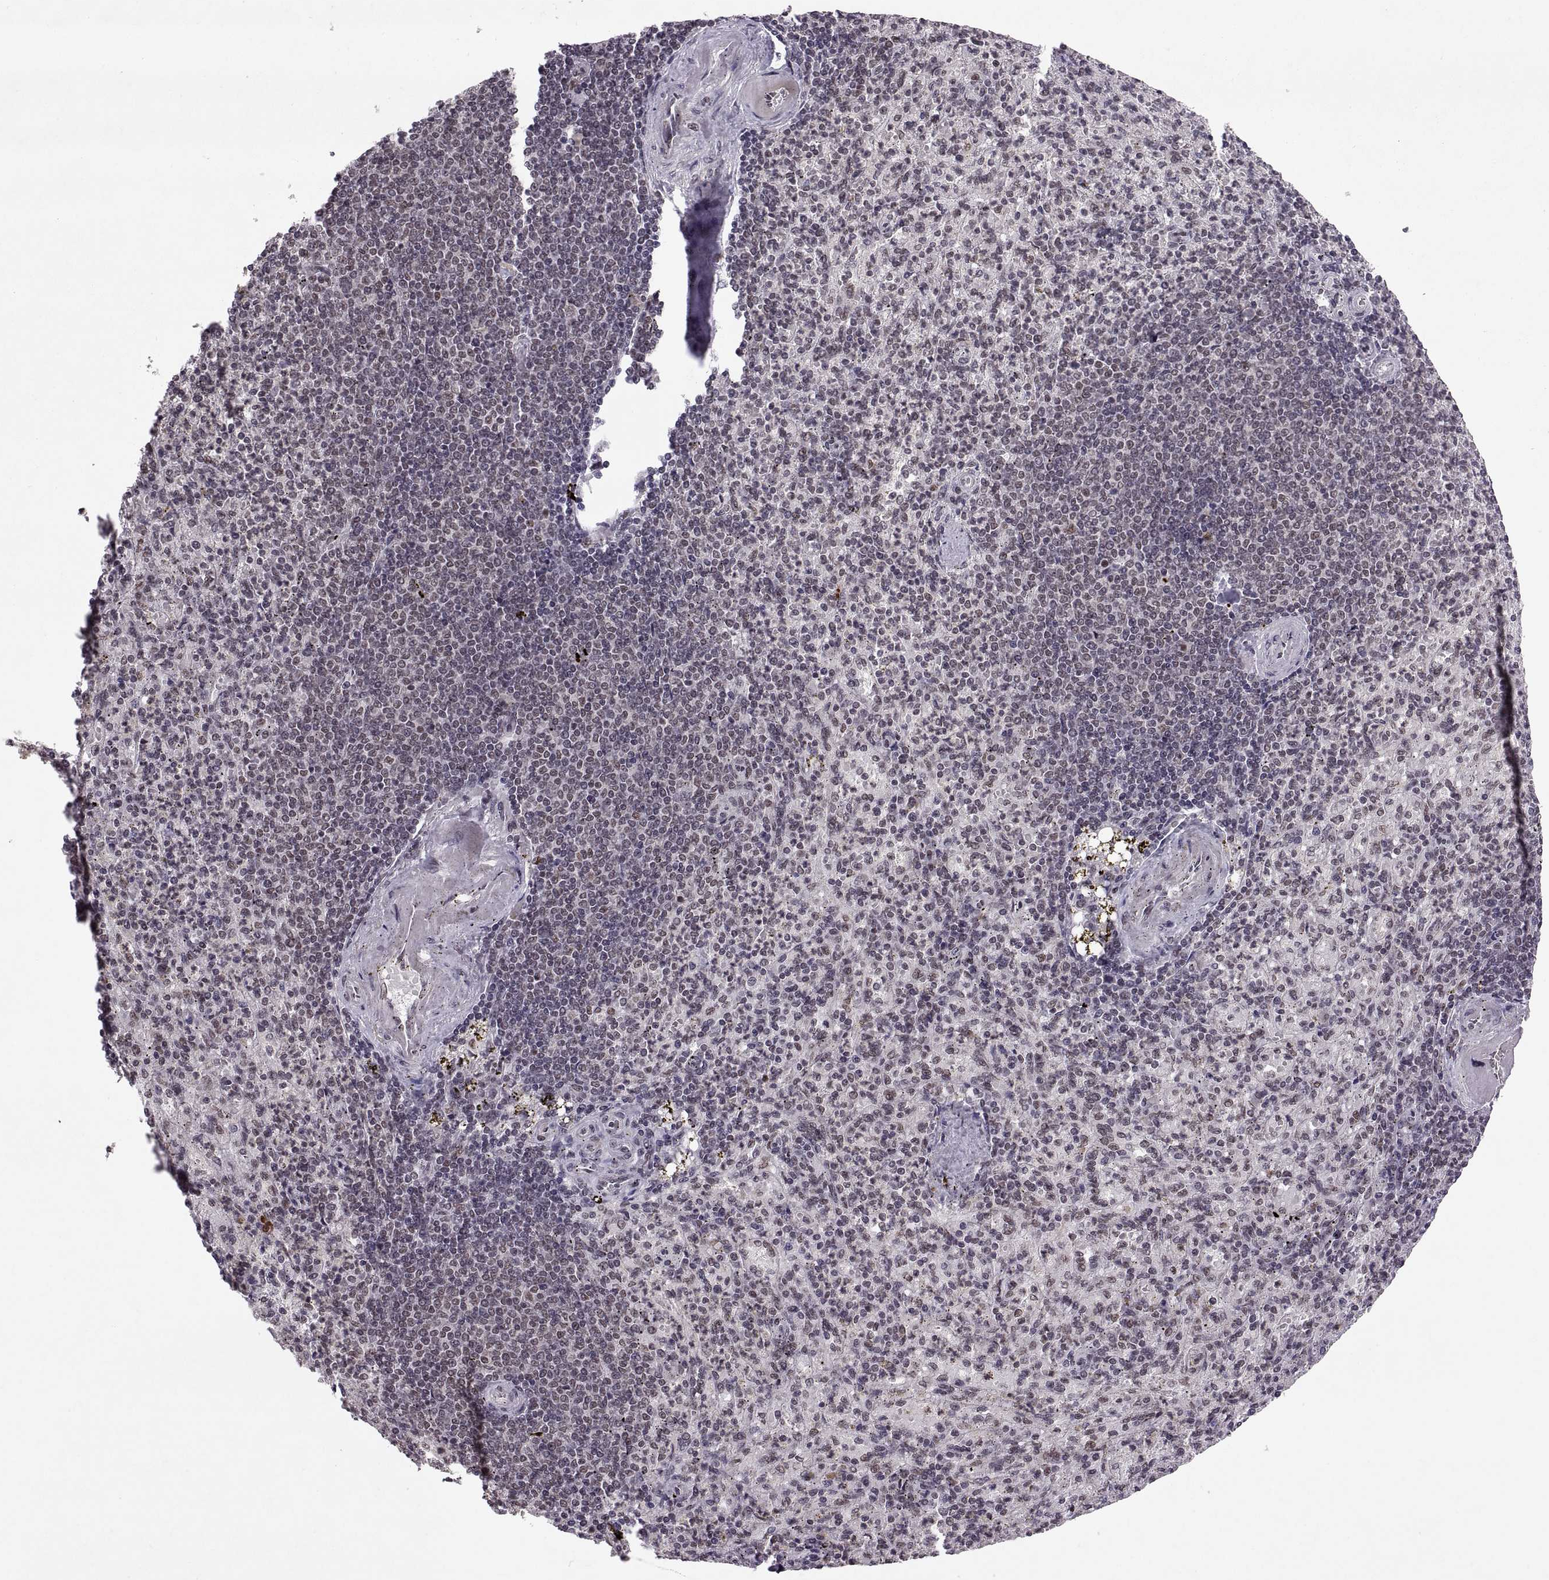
{"staining": {"intensity": "moderate", "quantity": "25%-75%", "location": "nuclear"}, "tissue": "spleen", "cell_type": "Cells in red pulp", "image_type": "normal", "snomed": [{"axis": "morphology", "description": "Normal tissue, NOS"}, {"axis": "topography", "description": "Spleen"}], "caption": "Spleen stained with a brown dye demonstrates moderate nuclear positive expression in about 25%-75% of cells in red pulp.", "gene": "MT1E", "patient": {"sex": "female", "age": 74}}